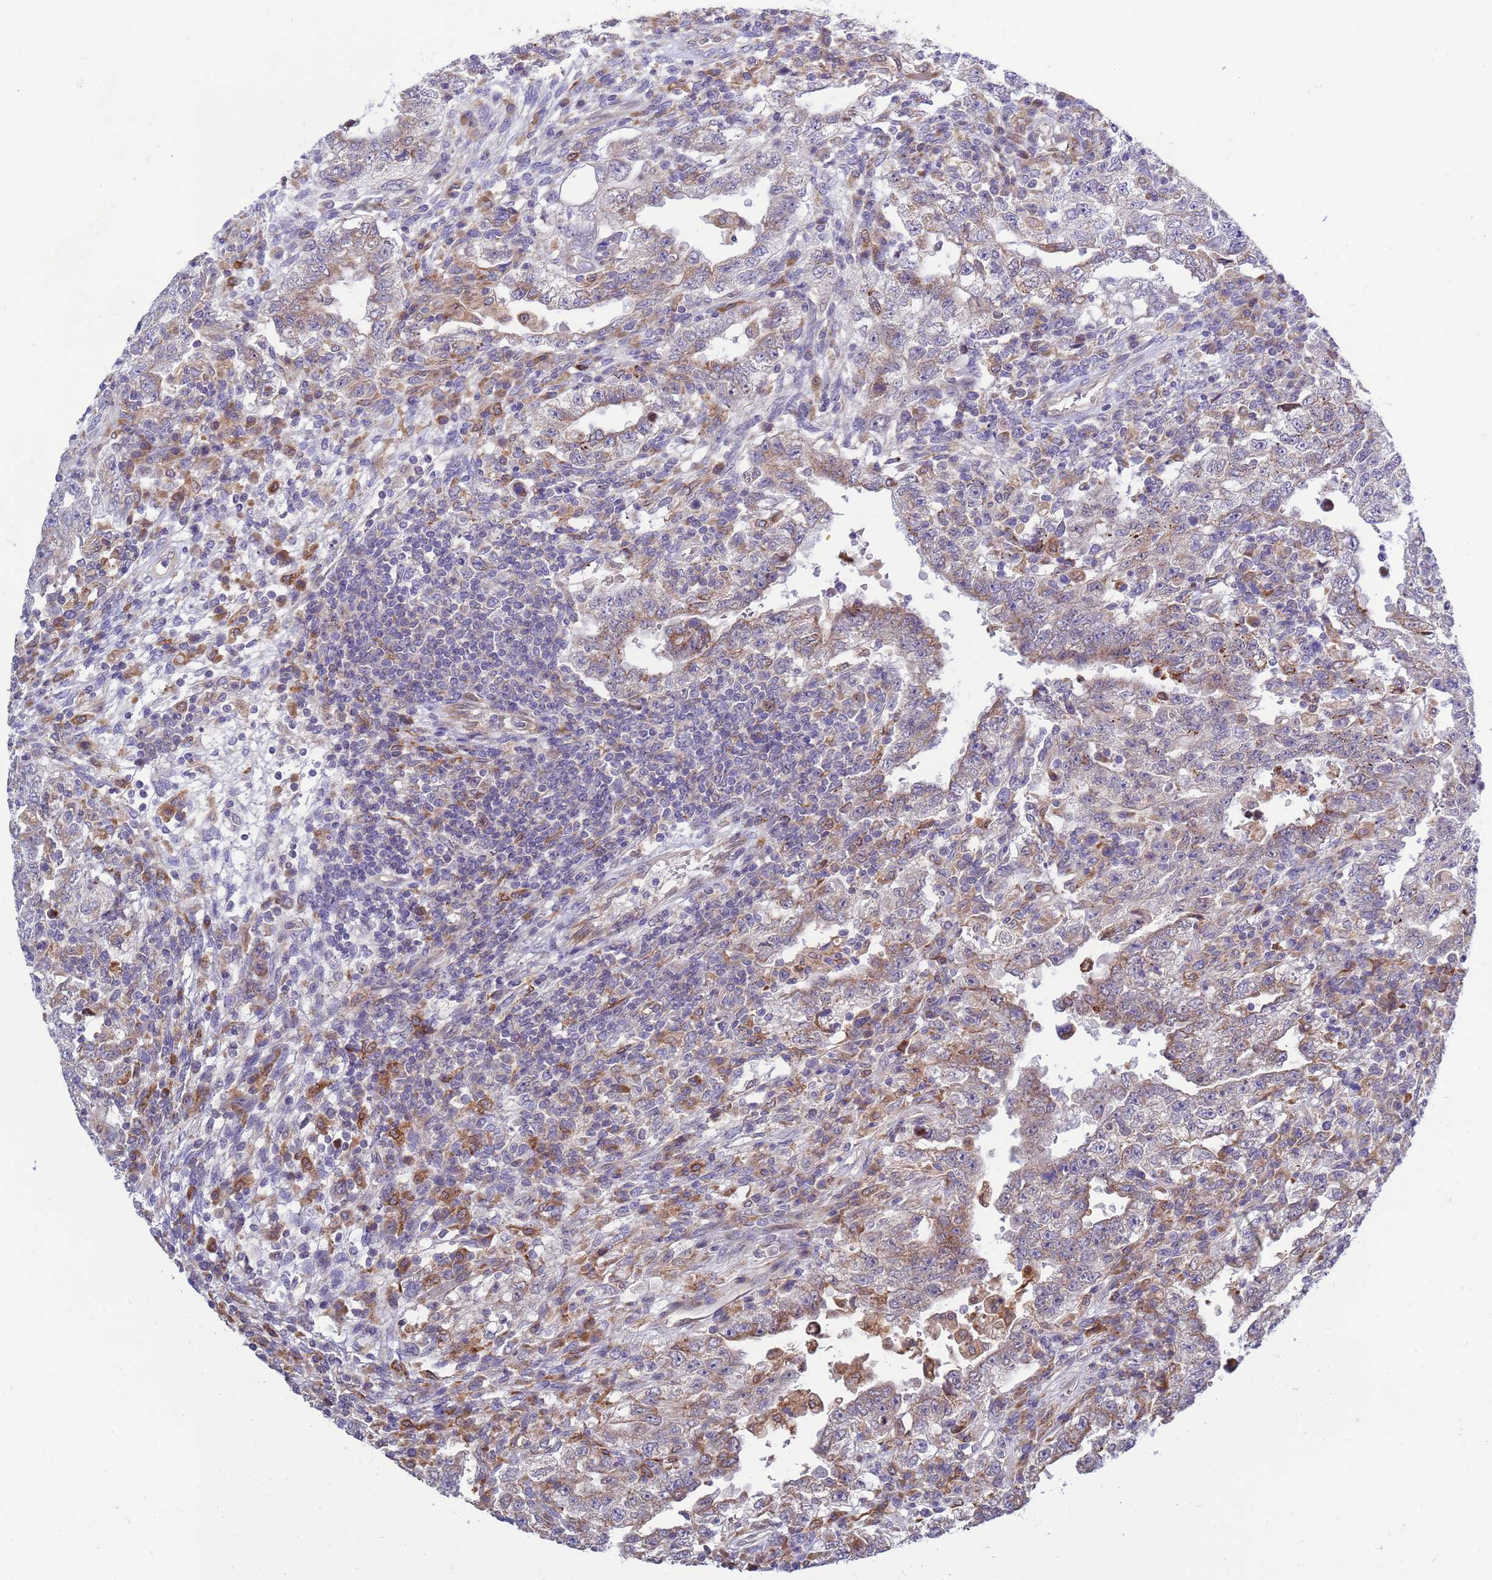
{"staining": {"intensity": "moderate", "quantity": "<25%", "location": "cytoplasmic/membranous"}, "tissue": "testis cancer", "cell_type": "Tumor cells", "image_type": "cancer", "snomed": [{"axis": "morphology", "description": "Carcinoma, Embryonal, NOS"}, {"axis": "topography", "description": "Testis"}], "caption": "Immunohistochemistry micrograph of neoplastic tissue: testis cancer (embryonal carcinoma) stained using IHC shows low levels of moderate protein expression localized specifically in the cytoplasmic/membranous of tumor cells, appearing as a cytoplasmic/membranous brown color.", "gene": "RAPGEF4", "patient": {"sex": "male", "age": 26}}